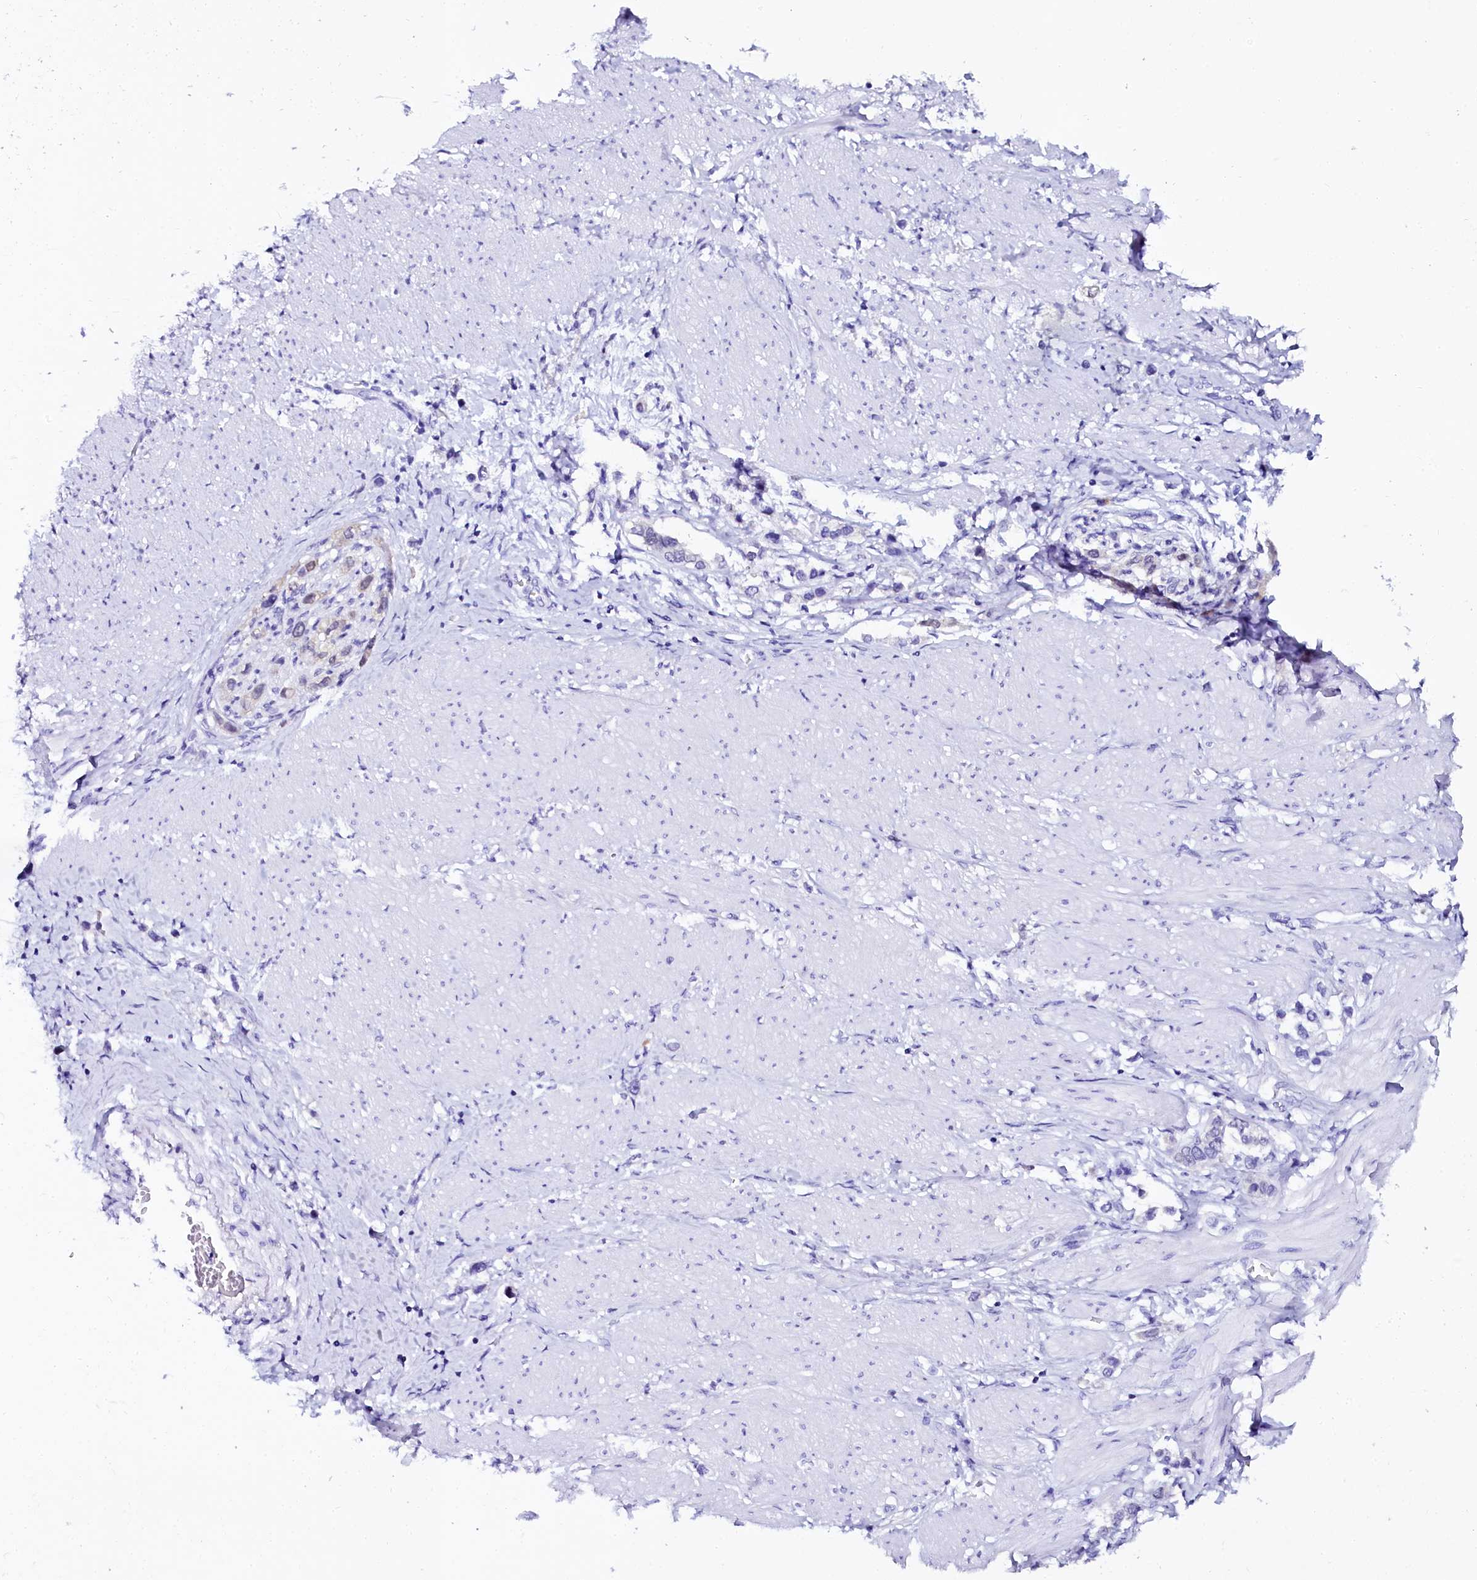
{"staining": {"intensity": "negative", "quantity": "none", "location": "none"}, "tissue": "stomach cancer", "cell_type": "Tumor cells", "image_type": "cancer", "snomed": [{"axis": "morphology", "description": "Adenocarcinoma, NOS"}, {"axis": "topography", "description": "Stomach"}], "caption": "DAB immunohistochemical staining of human adenocarcinoma (stomach) reveals no significant positivity in tumor cells. (Brightfield microscopy of DAB (3,3'-diaminobenzidine) IHC at high magnification).", "gene": "SORD", "patient": {"sex": "female", "age": 65}}